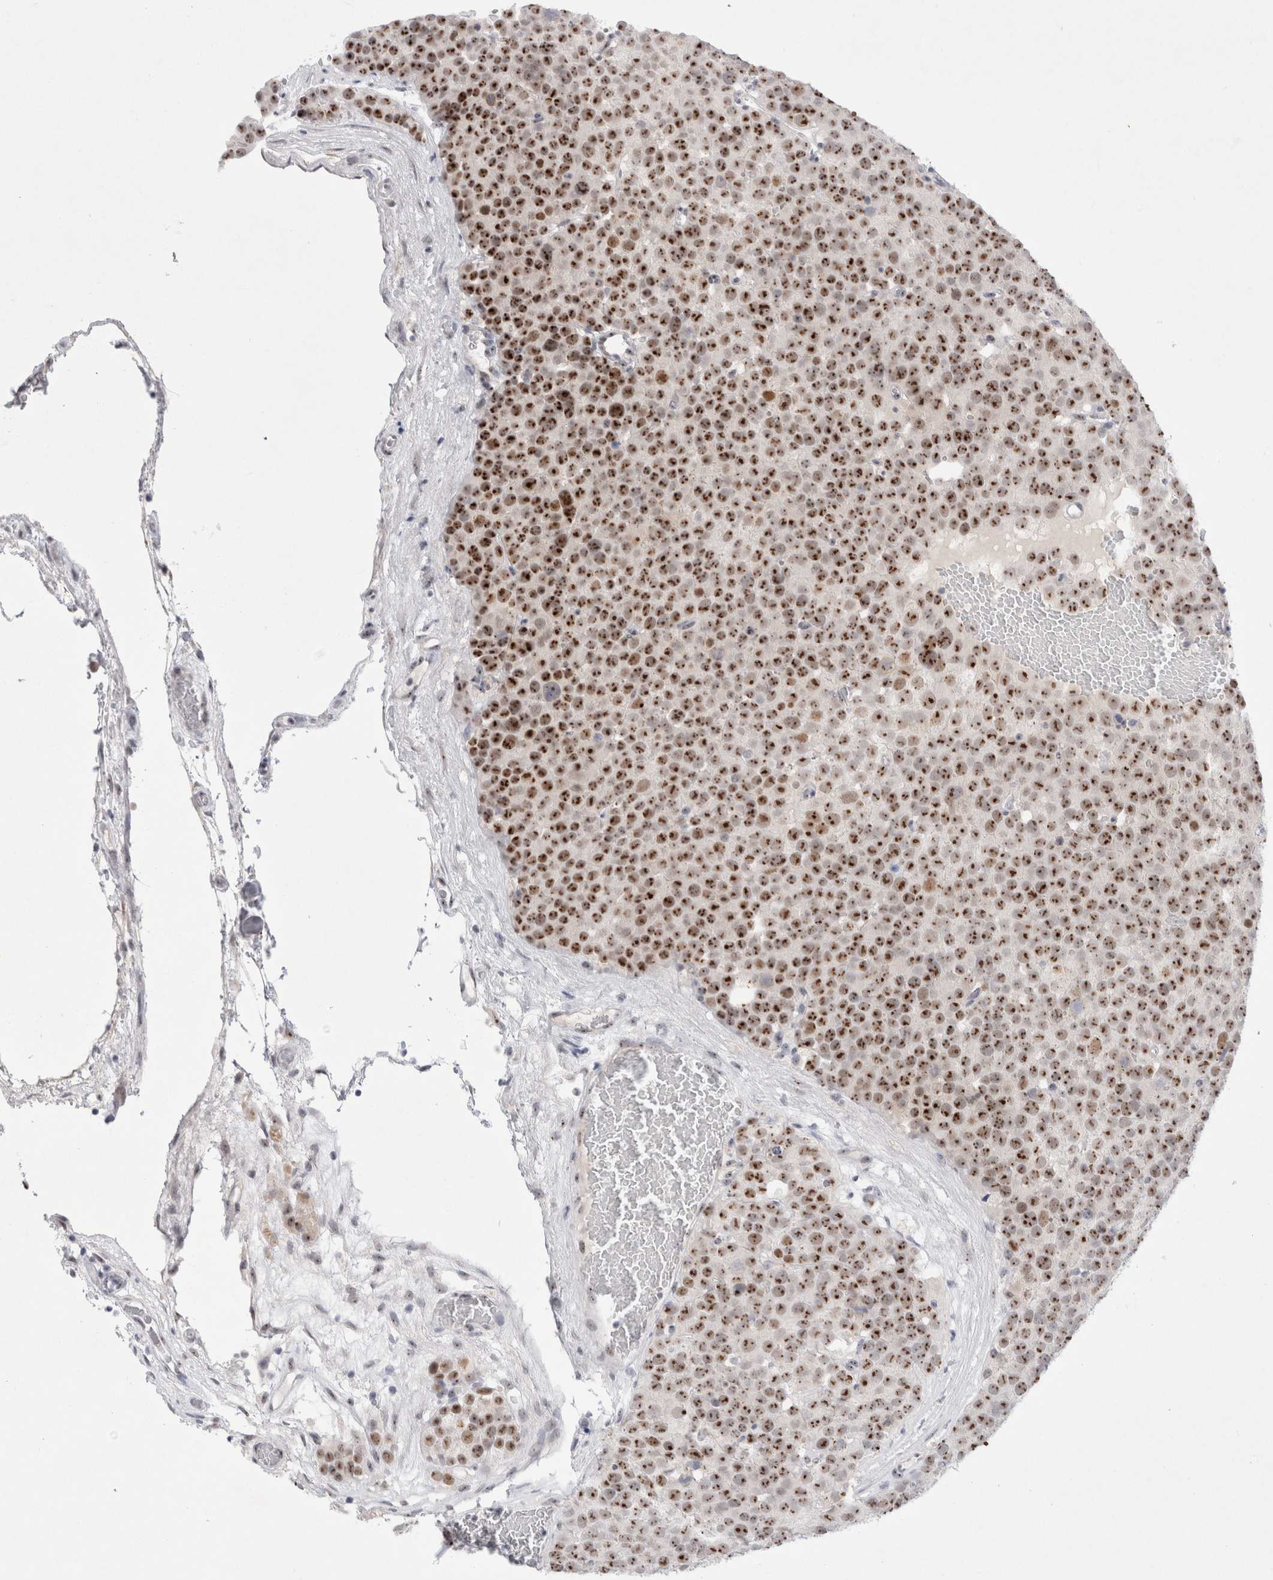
{"staining": {"intensity": "strong", "quantity": ">75%", "location": "nuclear"}, "tissue": "testis cancer", "cell_type": "Tumor cells", "image_type": "cancer", "snomed": [{"axis": "morphology", "description": "Seminoma, NOS"}, {"axis": "topography", "description": "Testis"}], "caption": "Tumor cells exhibit strong nuclear staining in approximately >75% of cells in testis cancer (seminoma).", "gene": "CERS5", "patient": {"sex": "male", "age": 71}}